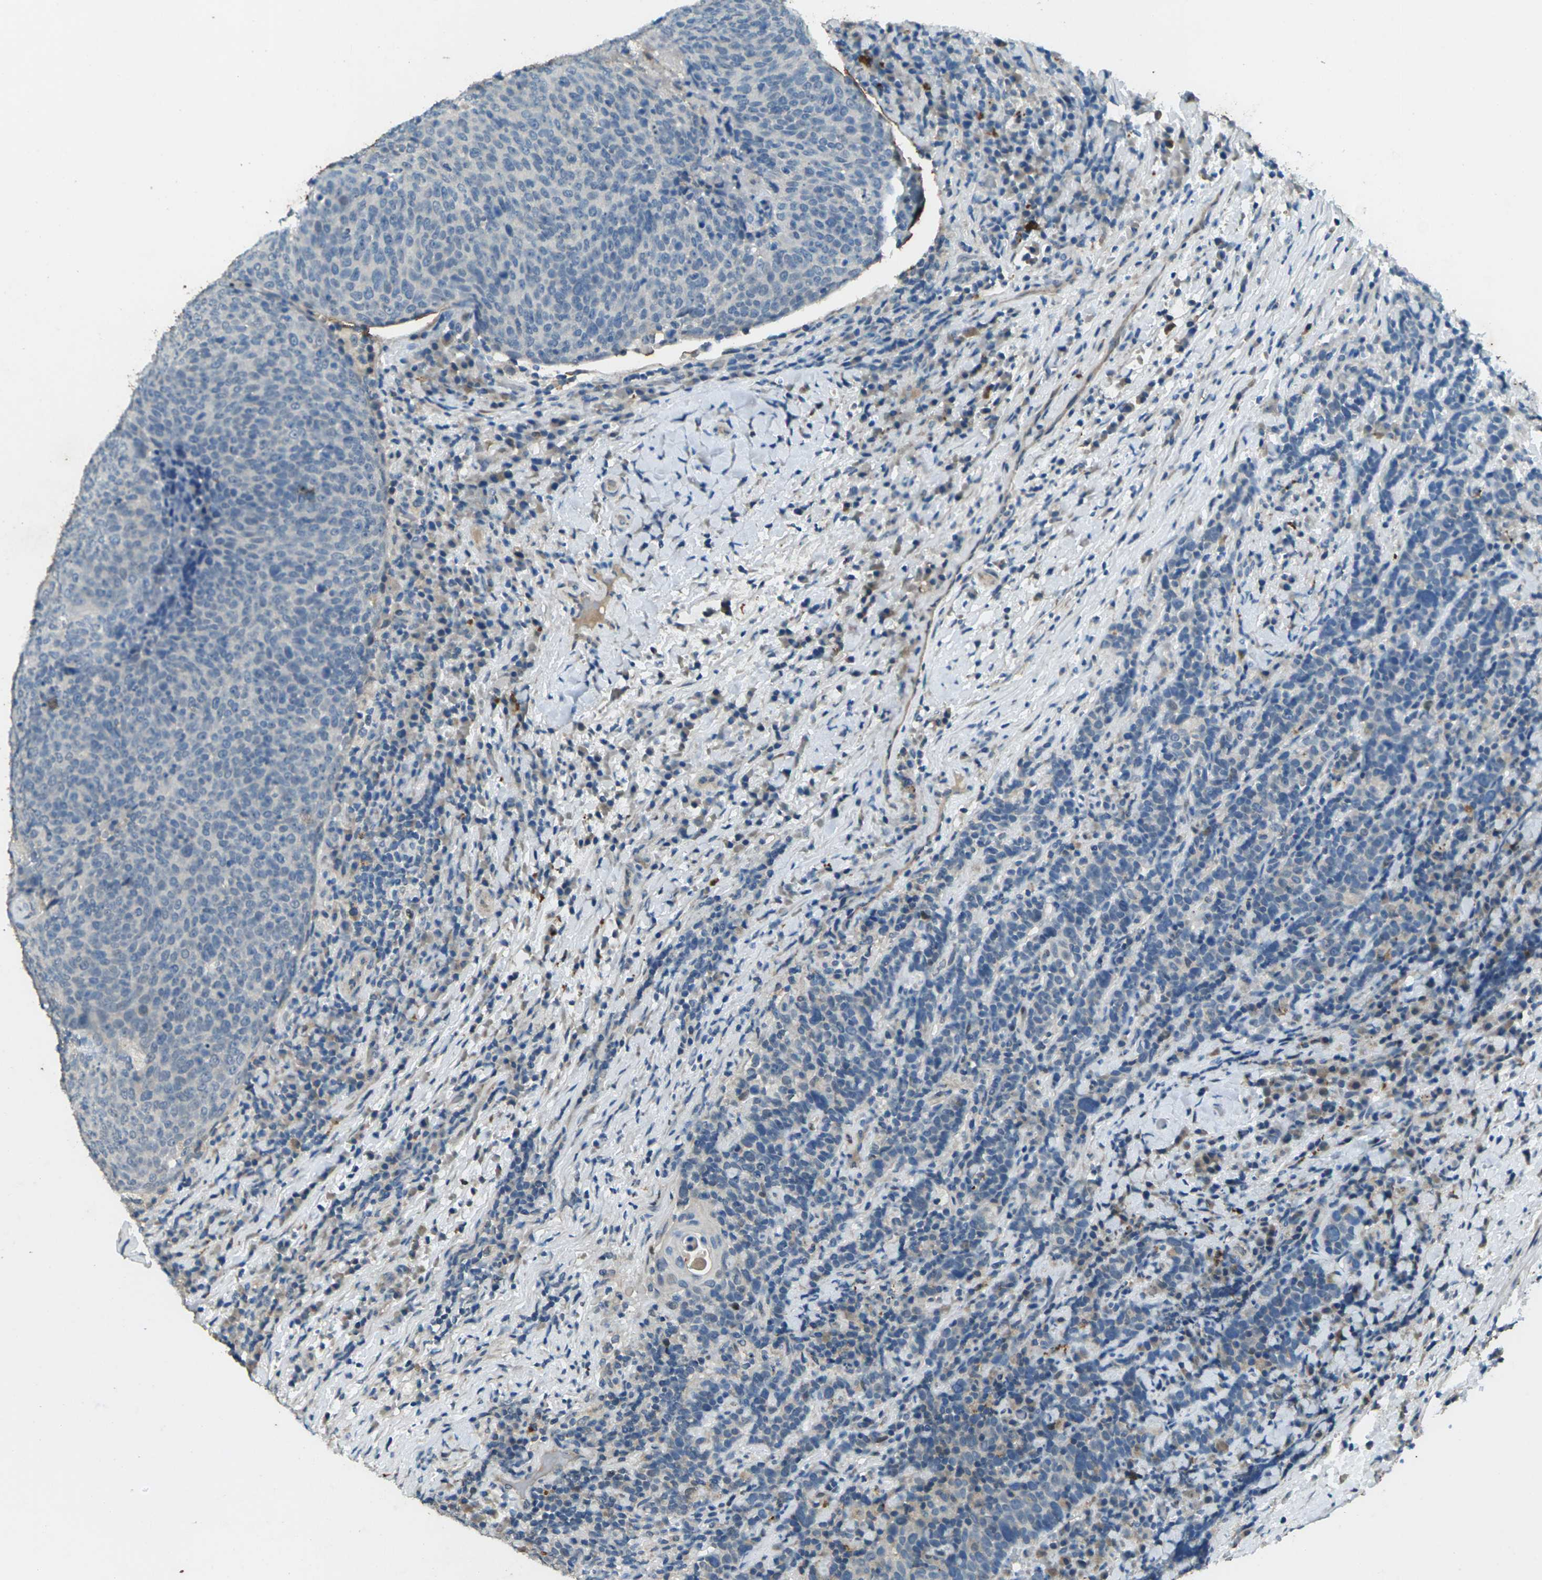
{"staining": {"intensity": "negative", "quantity": "none", "location": "none"}, "tissue": "head and neck cancer", "cell_type": "Tumor cells", "image_type": "cancer", "snomed": [{"axis": "morphology", "description": "Squamous cell carcinoma, NOS"}, {"axis": "morphology", "description": "Squamous cell carcinoma, metastatic, NOS"}, {"axis": "topography", "description": "Lymph node"}, {"axis": "topography", "description": "Head-Neck"}], "caption": "Histopathology image shows no protein expression in tumor cells of squamous cell carcinoma (head and neck) tissue. (DAB immunohistochemistry (IHC) with hematoxylin counter stain).", "gene": "SIGLEC14", "patient": {"sex": "male", "age": 62}}